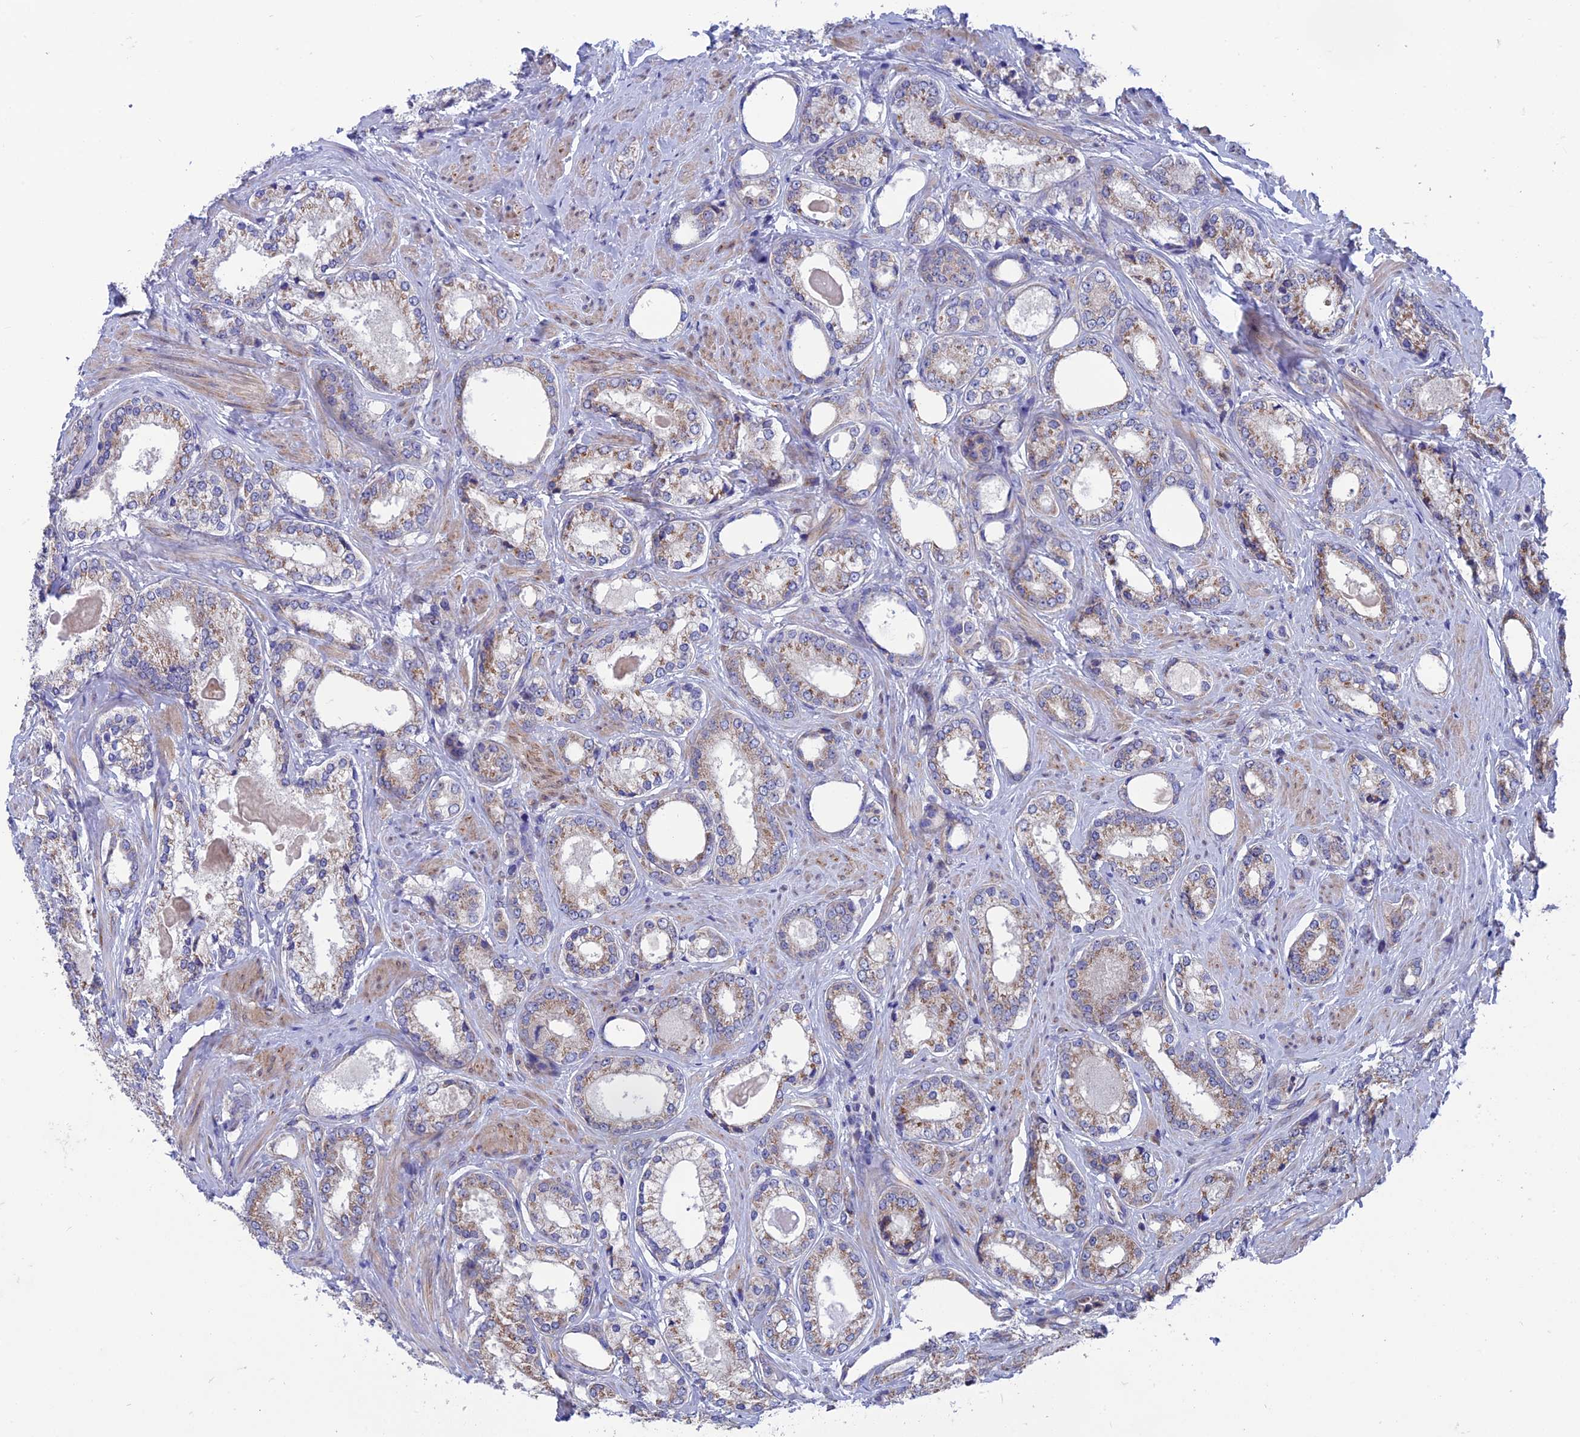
{"staining": {"intensity": "moderate", "quantity": "25%-75%", "location": "cytoplasmic/membranous"}, "tissue": "prostate cancer", "cell_type": "Tumor cells", "image_type": "cancer", "snomed": [{"axis": "morphology", "description": "Adenocarcinoma, Low grade"}, {"axis": "topography", "description": "Prostate"}], "caption": "Brown immunohistochemical staining in human low-grade adenocarcinoma (prostate) exhibits moderate cytoplasmic/membranous expression in about 25%-75% of tumor cells.", "gene": "AK4", "patient": {"sex": "male", "age": 68}}